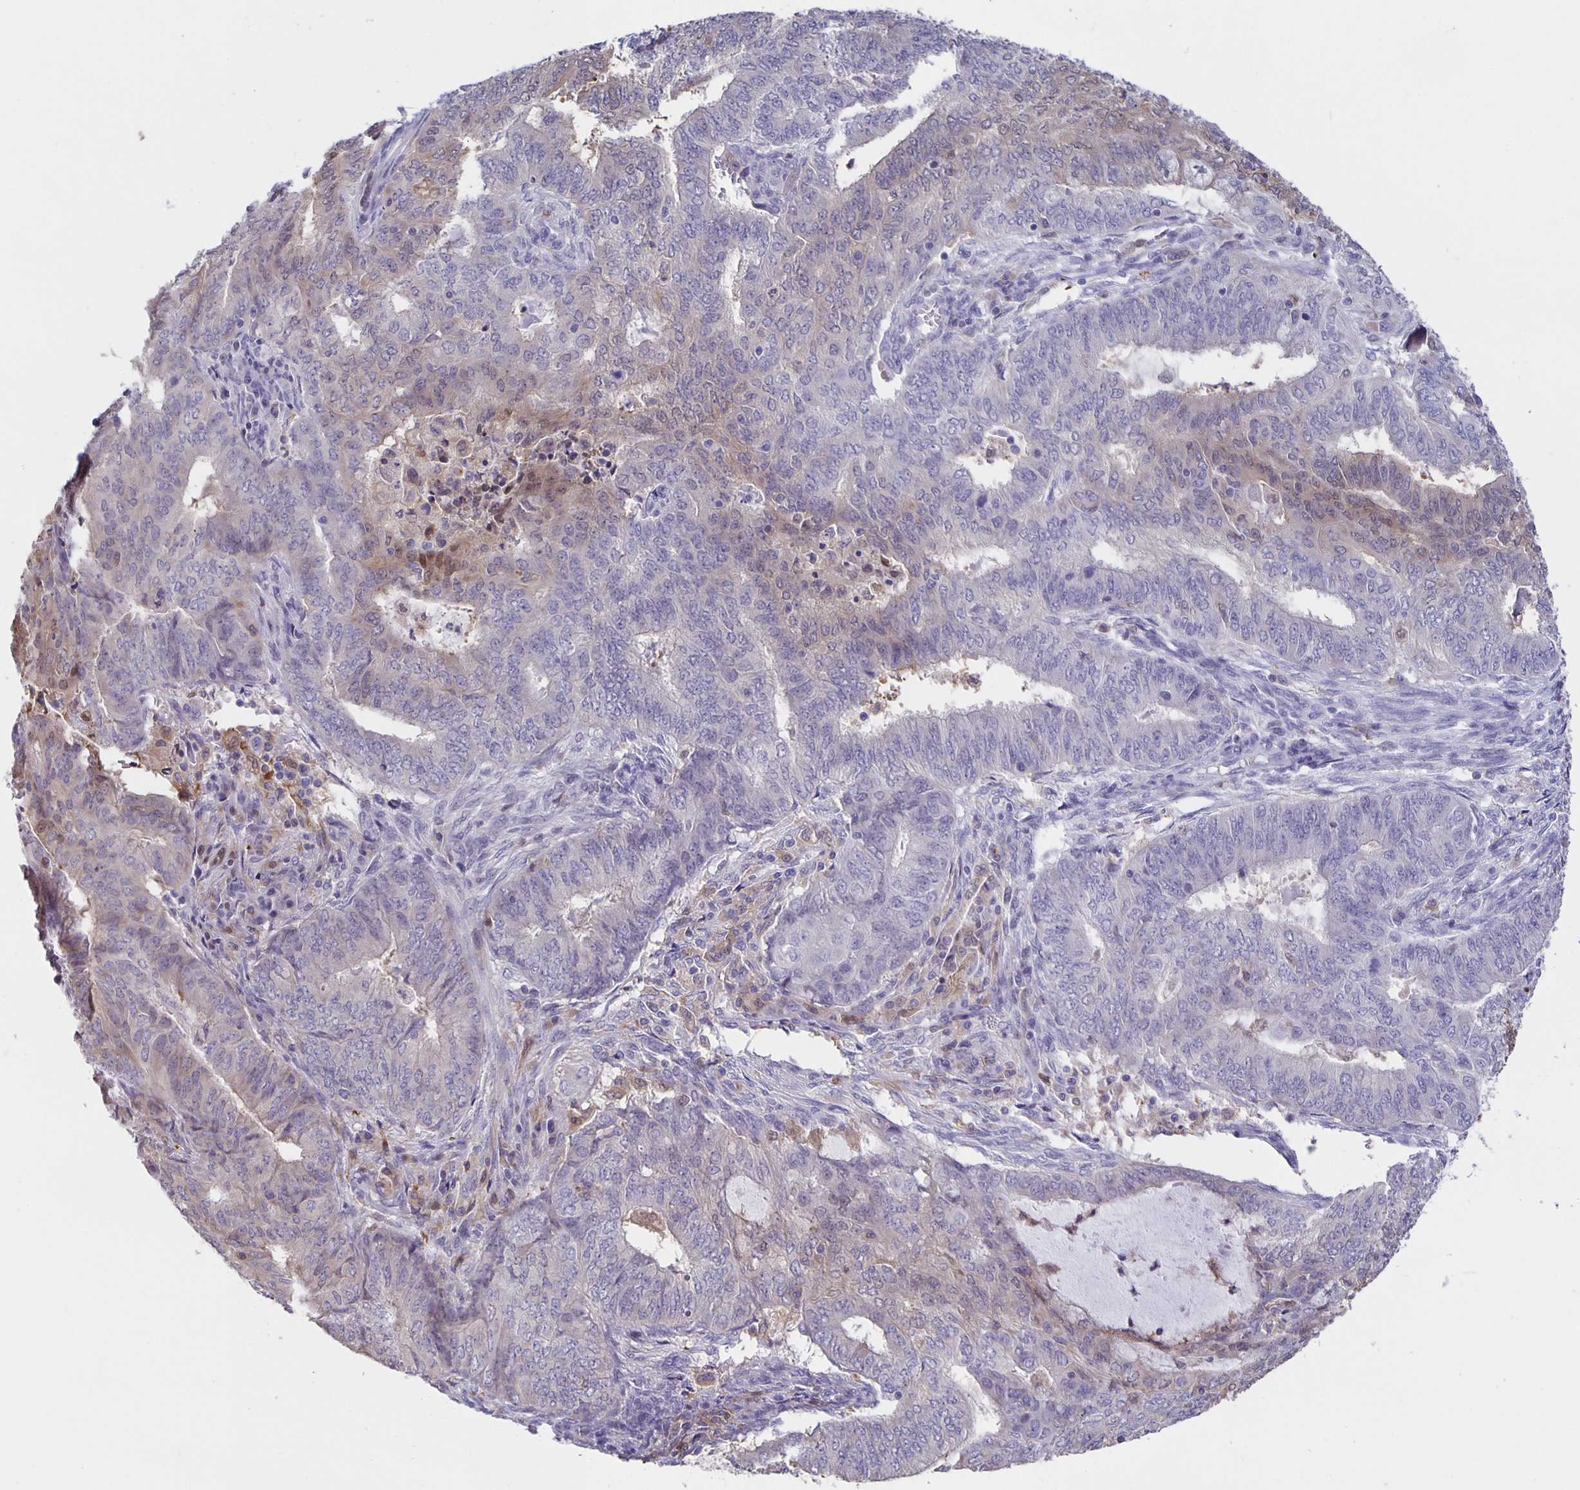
{"staining": {"intensity": "weak", "quantity": "<25%", "location": "nuclear"}, "tissue": "endometrial cancer", "cell_type": "Tumor cells", "image_type": "cancer", "snomed": [{"axis": "morphology", "description": "Adenocarcinoma, NOS"}, {"axis": "topography", "description": "Endometrium"}], "caption": "Immunohistochemical staining of endometrial cancer (adenocarcinoma) exhibits no significant staining in tumor cells. (DAB immunohistochemistry with hematoxylin counter stain).", "gene": "MARCHF6", "patient": {"sex": "female", "age": 62}}